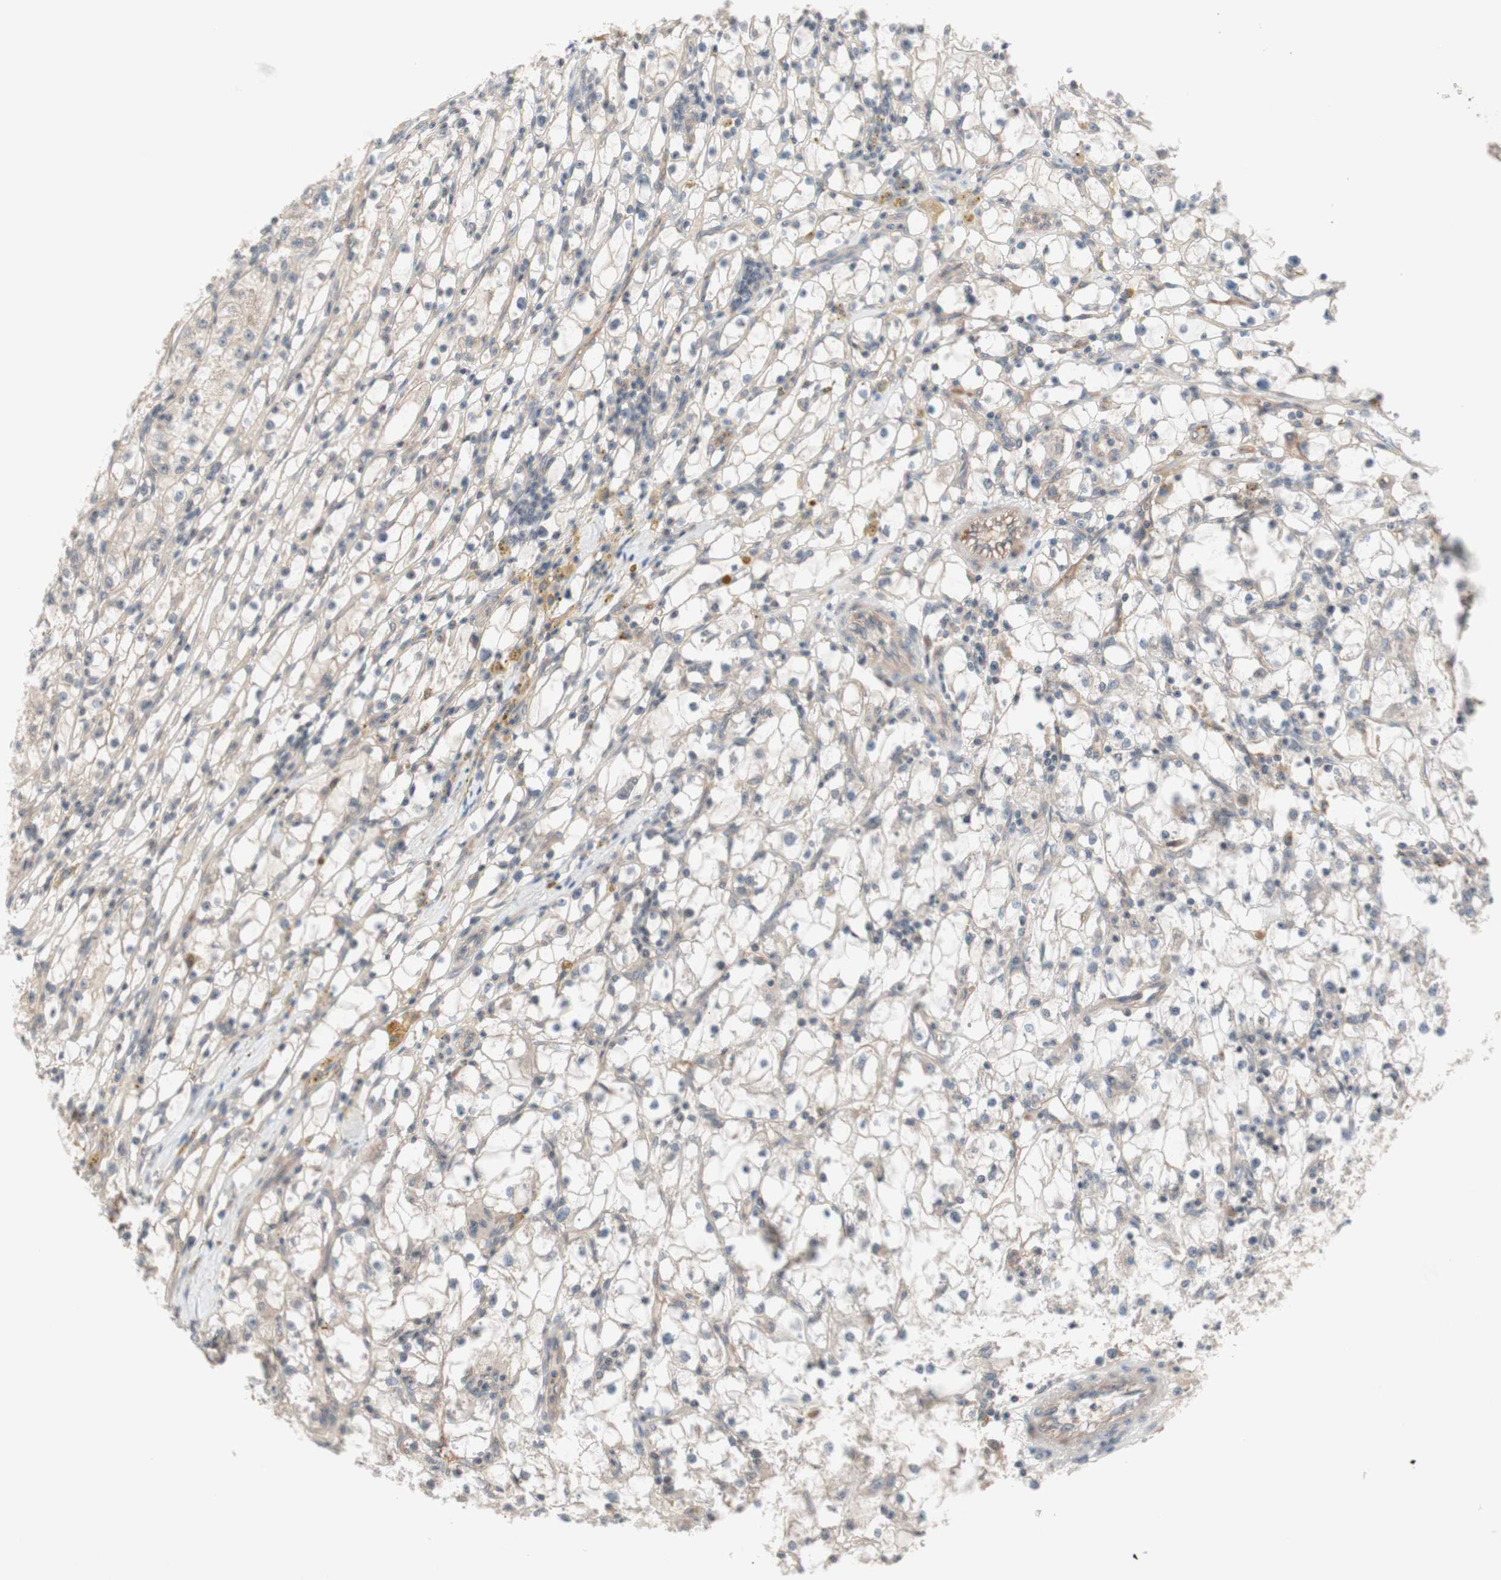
{"staining": {"intensity": "weak", "quantity": "<25%", "location": "cytoplasmic/membranous"}, "tissue": "renal cancer", "cell_type": "Tumor cells", "image_type": "cancer", "snomed": [{"axis": "morphology", "description": "Adenocarcinoma, NOS"}, {"axis": "topography", "description": "Kidney"}], "caption": "Tumor cells show no significant protein expression in renal adenocarcinoma. The staining was performed using DAB (3,3'-diaminobenzidine) to visualize the protein expression in brown, while the nuclei were stained in blue with hematoxylin (Magnification: 20x).", "gene": "CD55", "patient": {"sex": "male", "age": 56}}